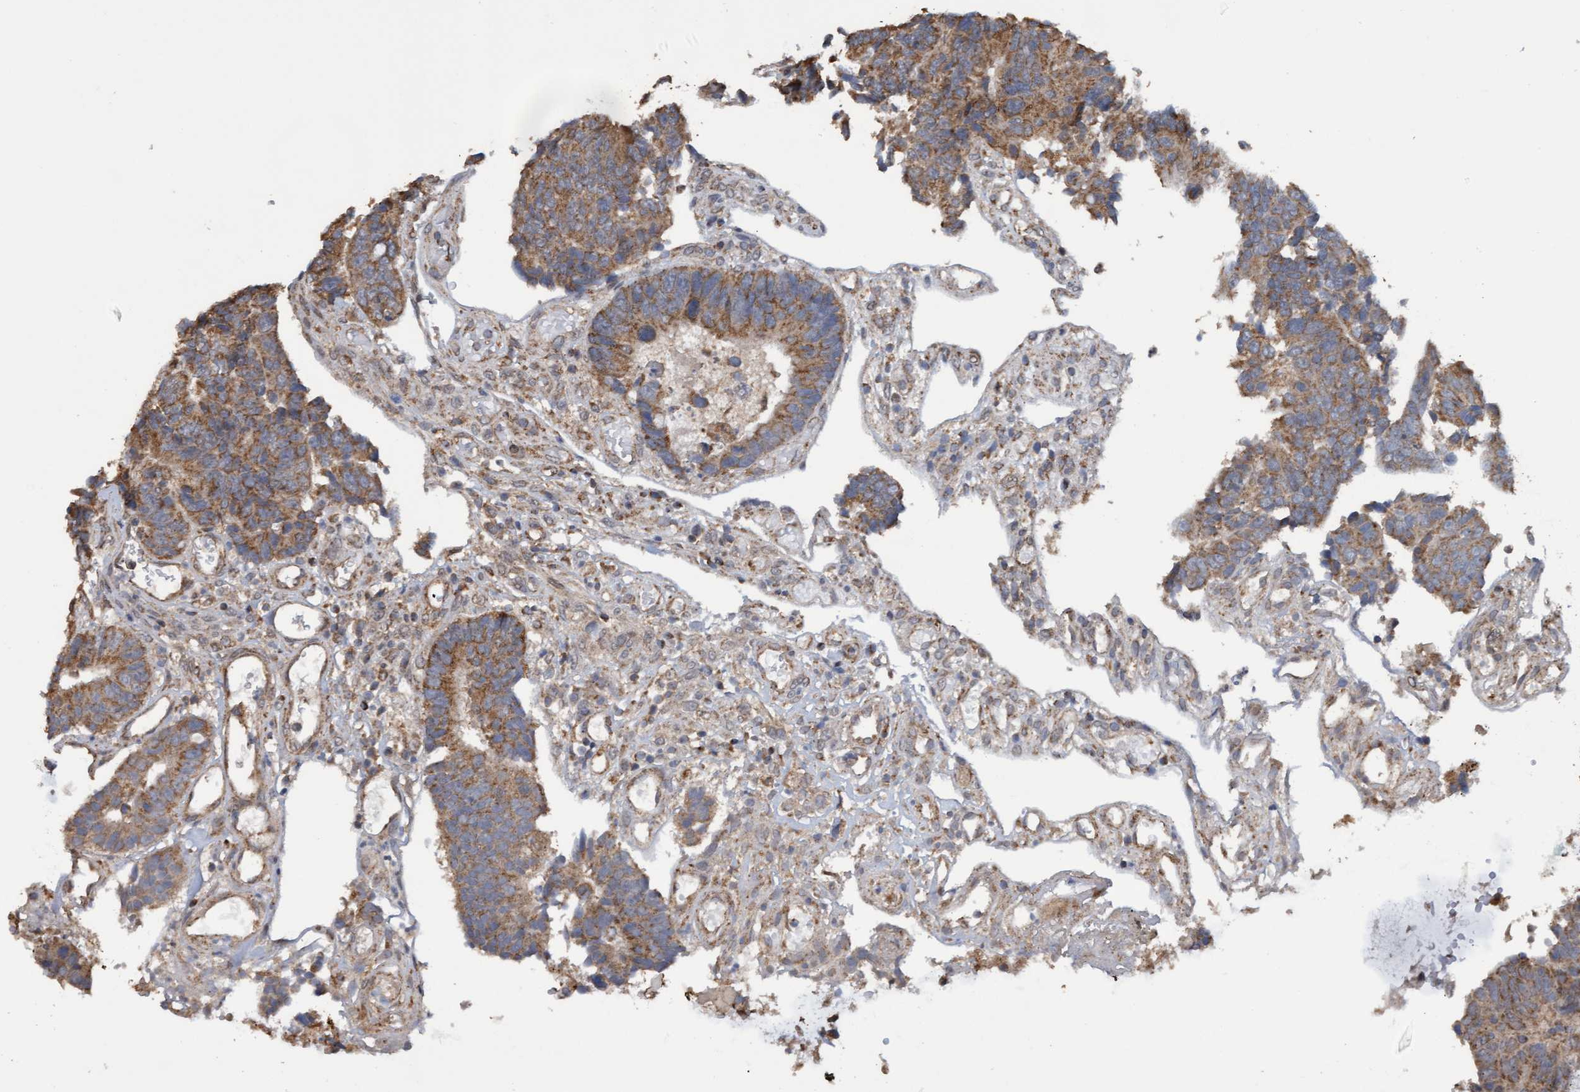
{"staining": {"intensity": "moderate", "quantity": ">75%", "location": "cytoplasmic/membranous"}, "tissue": "colorectal cancer", "cell_type": "Tumor cells", "image_type": "cancer", "snomed": [{"axis": "morphology", "description": "Adenocarcinoma, NOS"}, {"axis": "topography", "description": "Rectum"}], "caption": "The immunohistochemical stain labels moderate cytoplasmic/membranous positivity in tumor cells of colorectal cancer (adenocarcinoma) tissue.", "gene": "MGLL", "patient": {"sex": "male", "age": 84}}